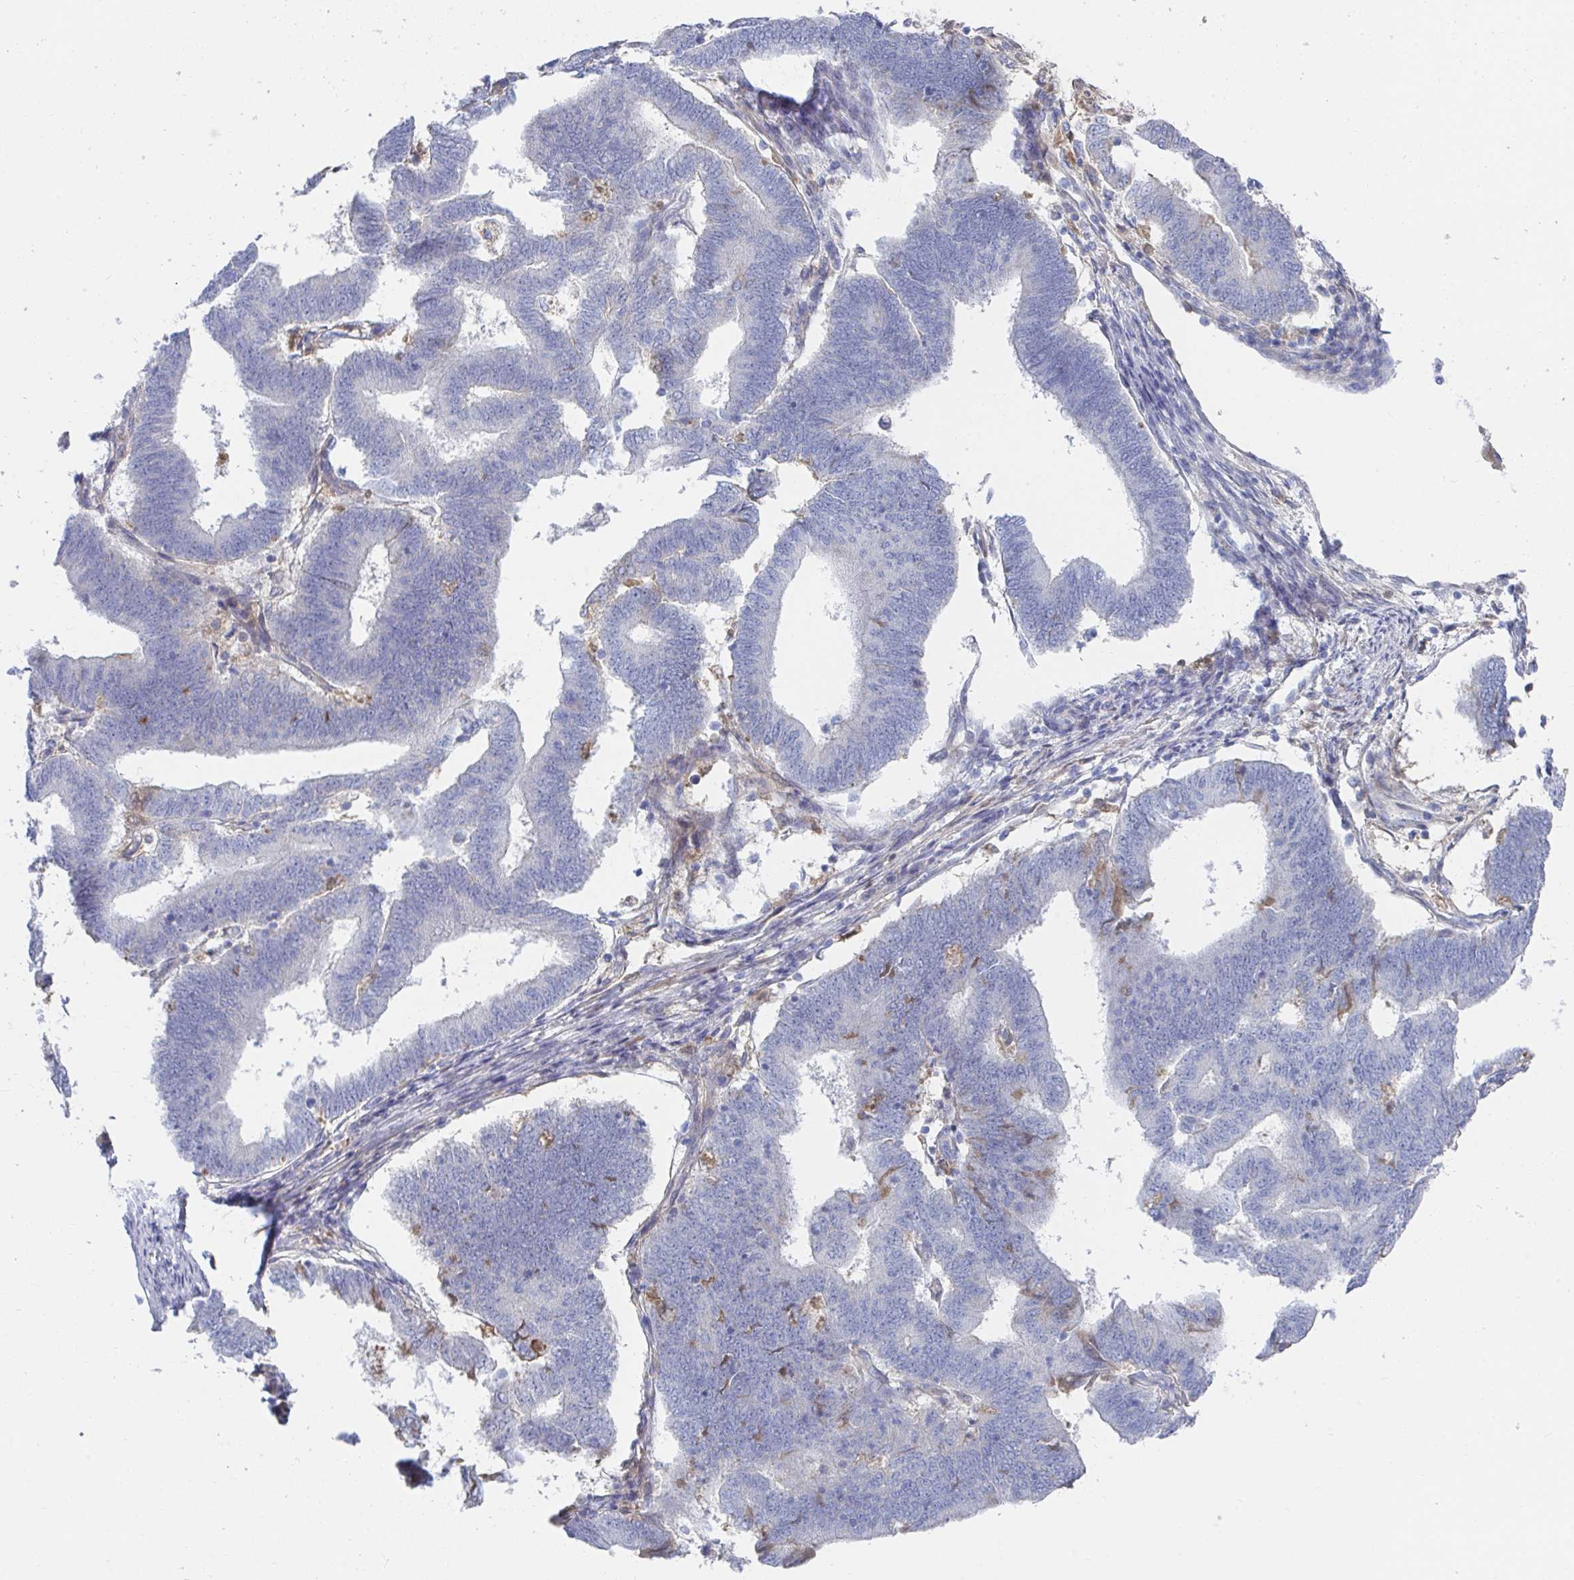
{"staining": {"intensity": "weak", "quantity": "<25%", "location": "cytoplasmic/membranous"}, "tissue": "endometrial cancer", "cell_type": "Tumor cells", "image_type": "cancer", "snomed": [{"axis": "morphology", "description": "Adenocarcinoma, NOS"}, {"axis": "topography", "description": "Endometrium"}], "caption": "This image is of adenocarcinoma (endometrial) stained with IHC to label a protein in brown with the nuclei are counter-stained blue. There is no staining in tumor cells.", "gene": "TNFAIP6", "patient": {"sex": "female", "age": 70}}